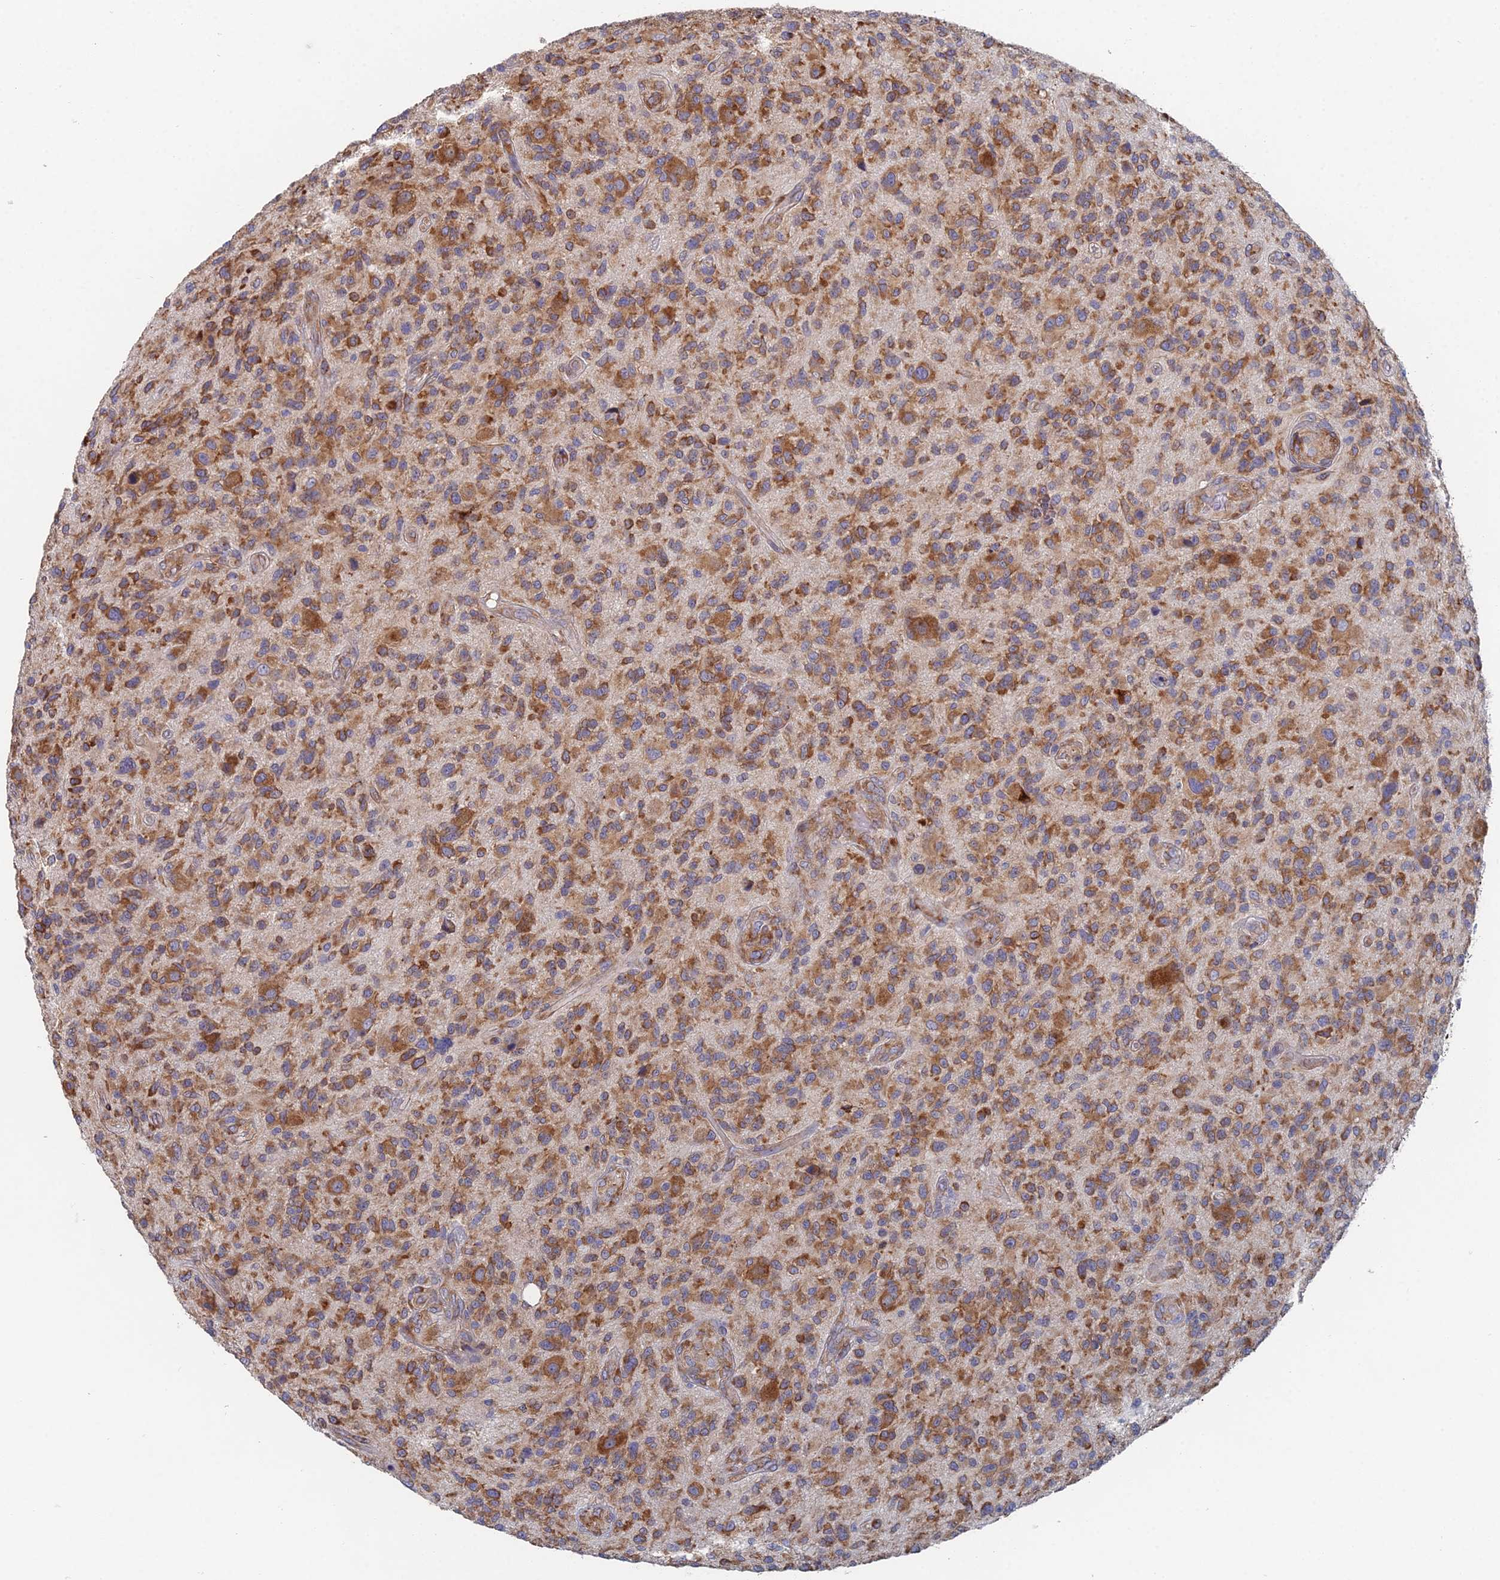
{"staining": {"intensity": "moderate", "quantity": ">75%", "location": "cytoplasmic/membranous"}, "tissue": "glioma", "cell_type": "Tumor cells", "image_type": "cancer", "snomed": [{"axis": "morphology", "description": "Glioma, malignant, High grade"}, {"axis": "topography", "description": "Brain"}], "caption": "Malignant glioma (high-grade) stained with immunohistochemistry (IHC) exhibits moderate cytoplasmic/membranous positivity in approximately >75% of tumor cells. The protein of interest is shown in brown color, while the nuclei are stained blue.", "gene": "ELOF1", "patient": {"sex": "male", "age": 47}}